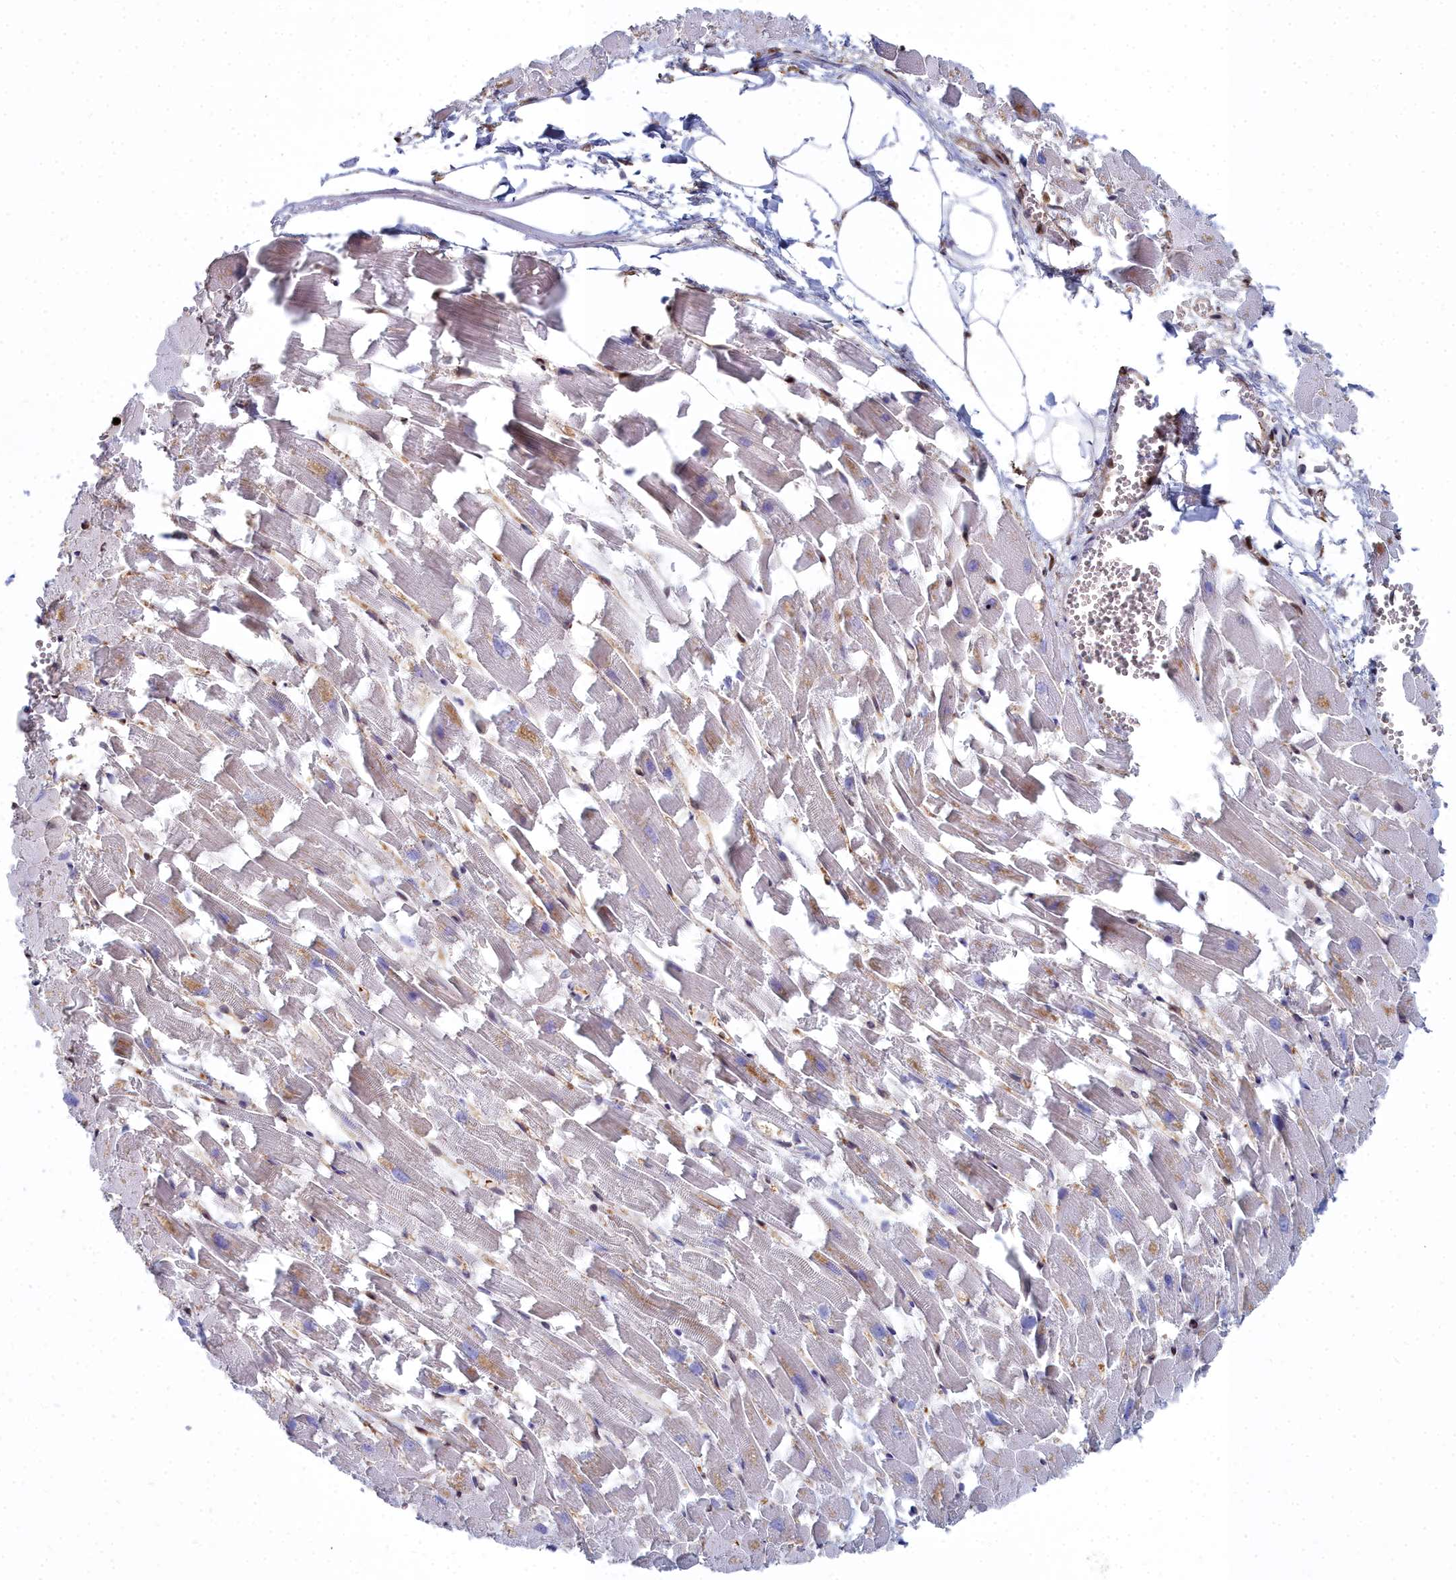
{"staining": {"intensity": "moderate", "quantity": "<25%", "location": "cytoplasmic/membranous,nuclear"}, "tissue": "heart muscle", "cell_type": "Cardiomyocytes", "image_type": "normal", "snomed": [{"axis": "morphology", "description": "Normal tissue, NOS"}, {"axis": "topography", "description": "Heart"}], "caption": "Immunohistochemical staining of benign heart muscle displays <25% levels of moderate cytoplasmic/membranous,nuclear protein expression in about <25% of cardiomyocytes.", "gene": "RPS27A", "patient": {"sex": "female", "age": 64}}